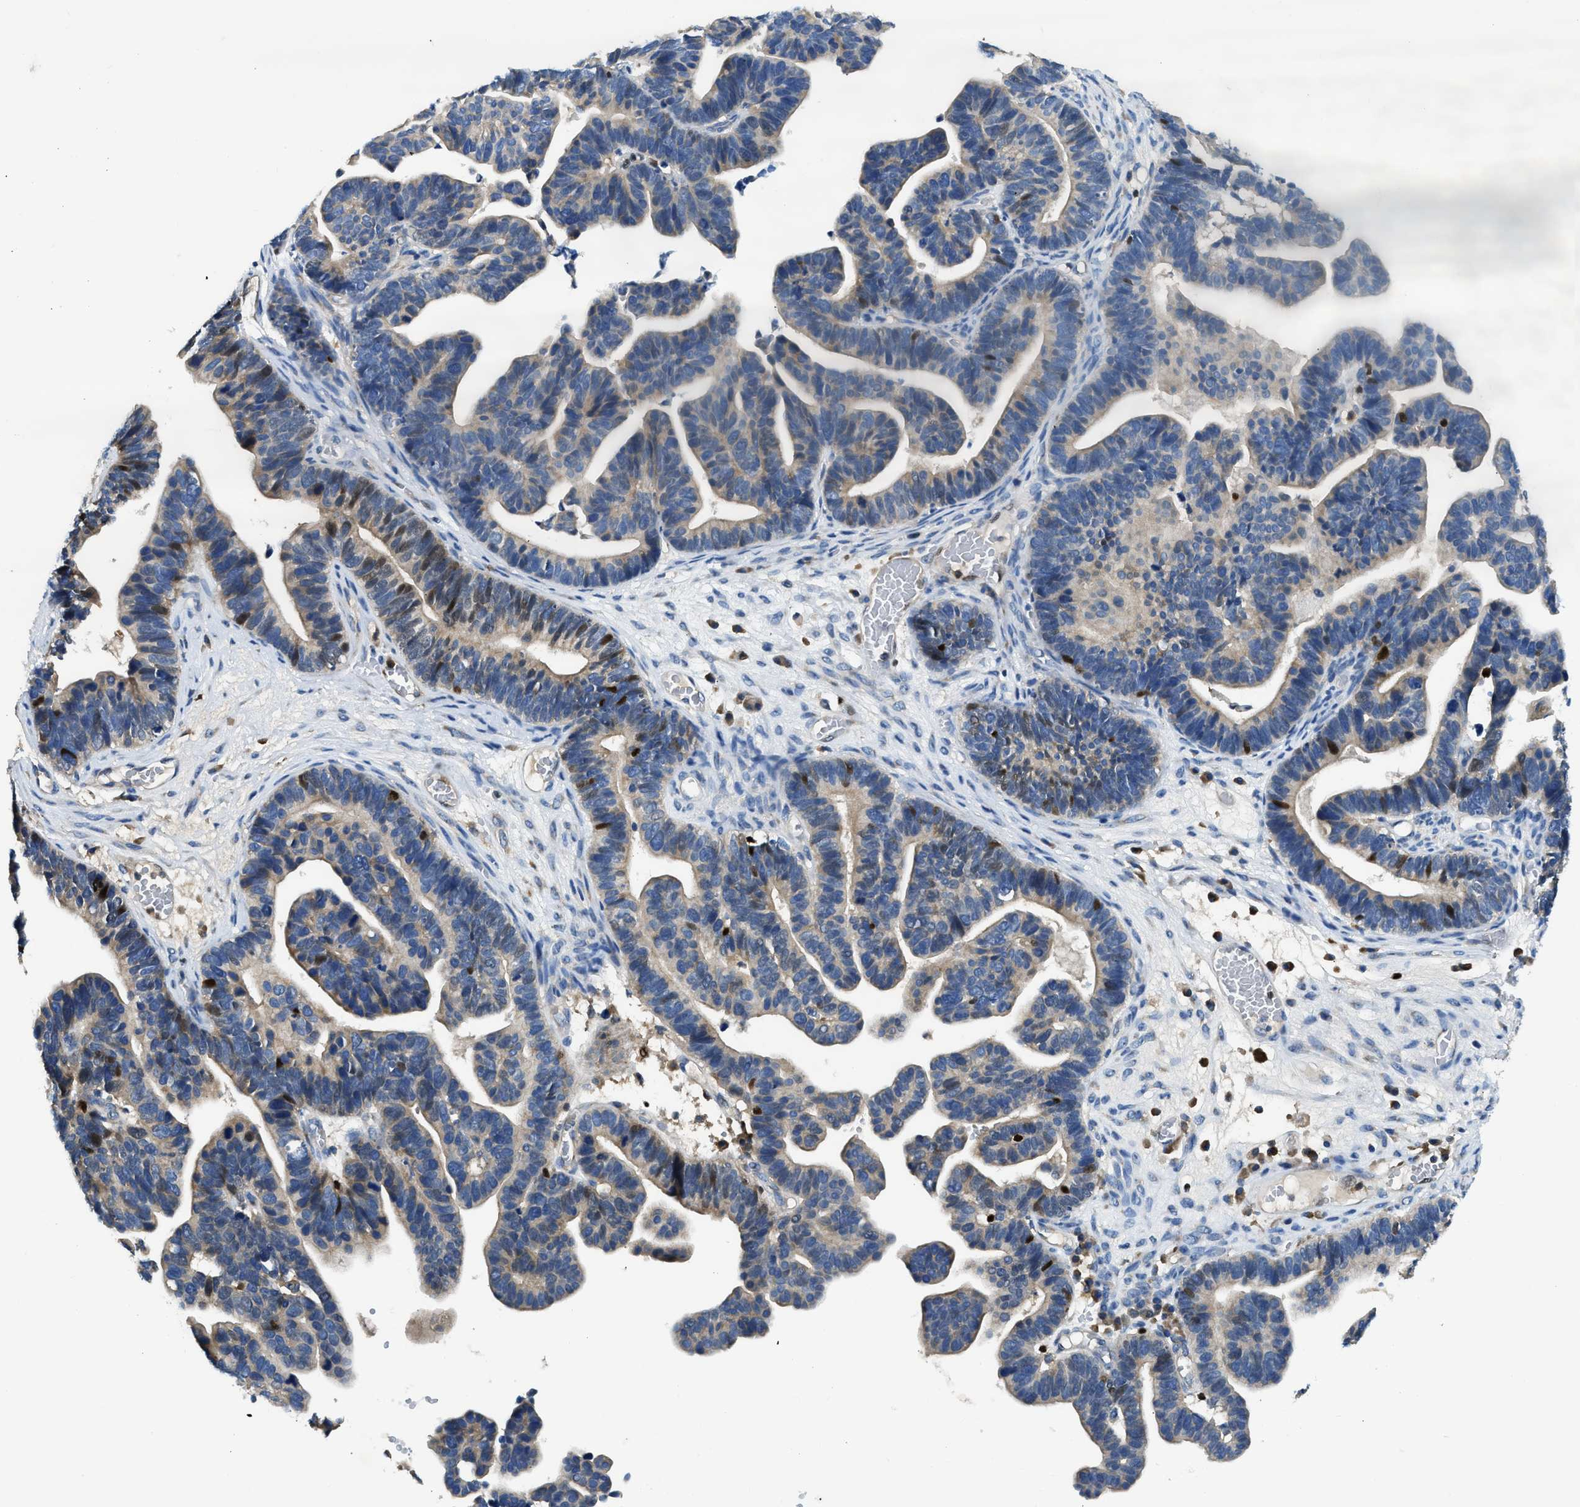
{"staining": {"intensity": "moderate", "quantity": "<25%", "location": "cytoplasmic/membranous,nuclear"}, "tissue": "ovarian cancer", "cell_type": "Tumor cells", "image_type": "cancer", "snomed": [{"axis": "morphology", "description": "Cystadenocarcinoma, serous, NOS"}, {"axis": "topography", "description": "Ovary"}], "caption": "A micrograph showing moderate cytoplasmic/membranous and nuclear expression in approximately <25% of tumor cells in serous cystadenocarcinoma (ovarian), as visualized by brown immunohistochemical staining.", "gene": "TOX", "patient": {"sex": "female", "age": 56}}